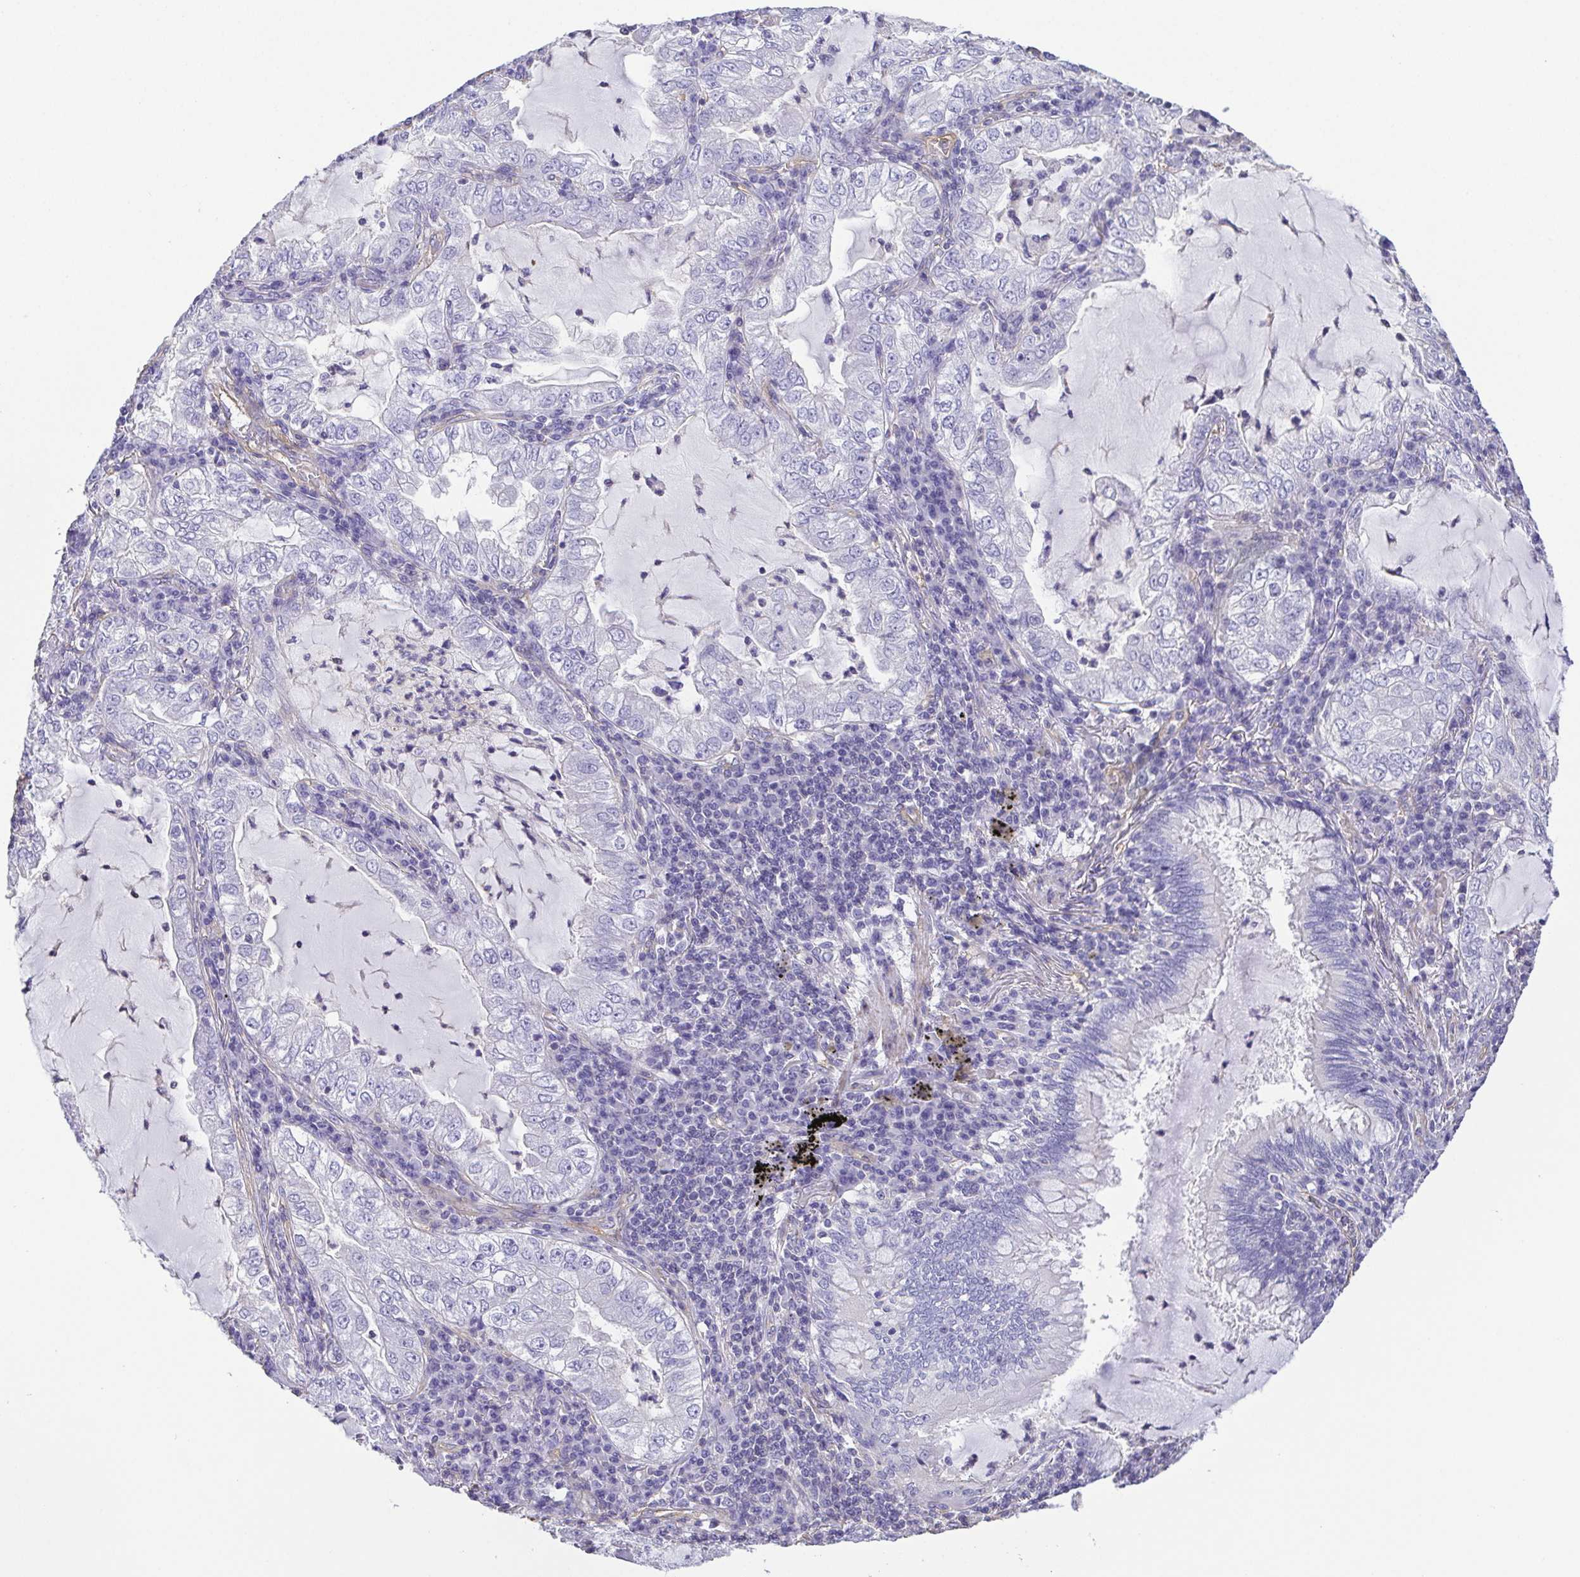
{"staining": {"intensity": "negative", "quantity": "none", "location": "none"}, "tissue": "lung cancer", "cell_type": "Tumor cells", "image_type": "cancer", "snomed": [{"axis": "morphology", "description": "Adenocarcinoma, NOS"}, {"axis": "topography", "description": "Lung"}], "caption": "DAB immunohistochemical staining of lung cancer shows no significant expression in tumor cells.", "gene": "MYL6", "patient": {"sex": "female", "age": 73}}